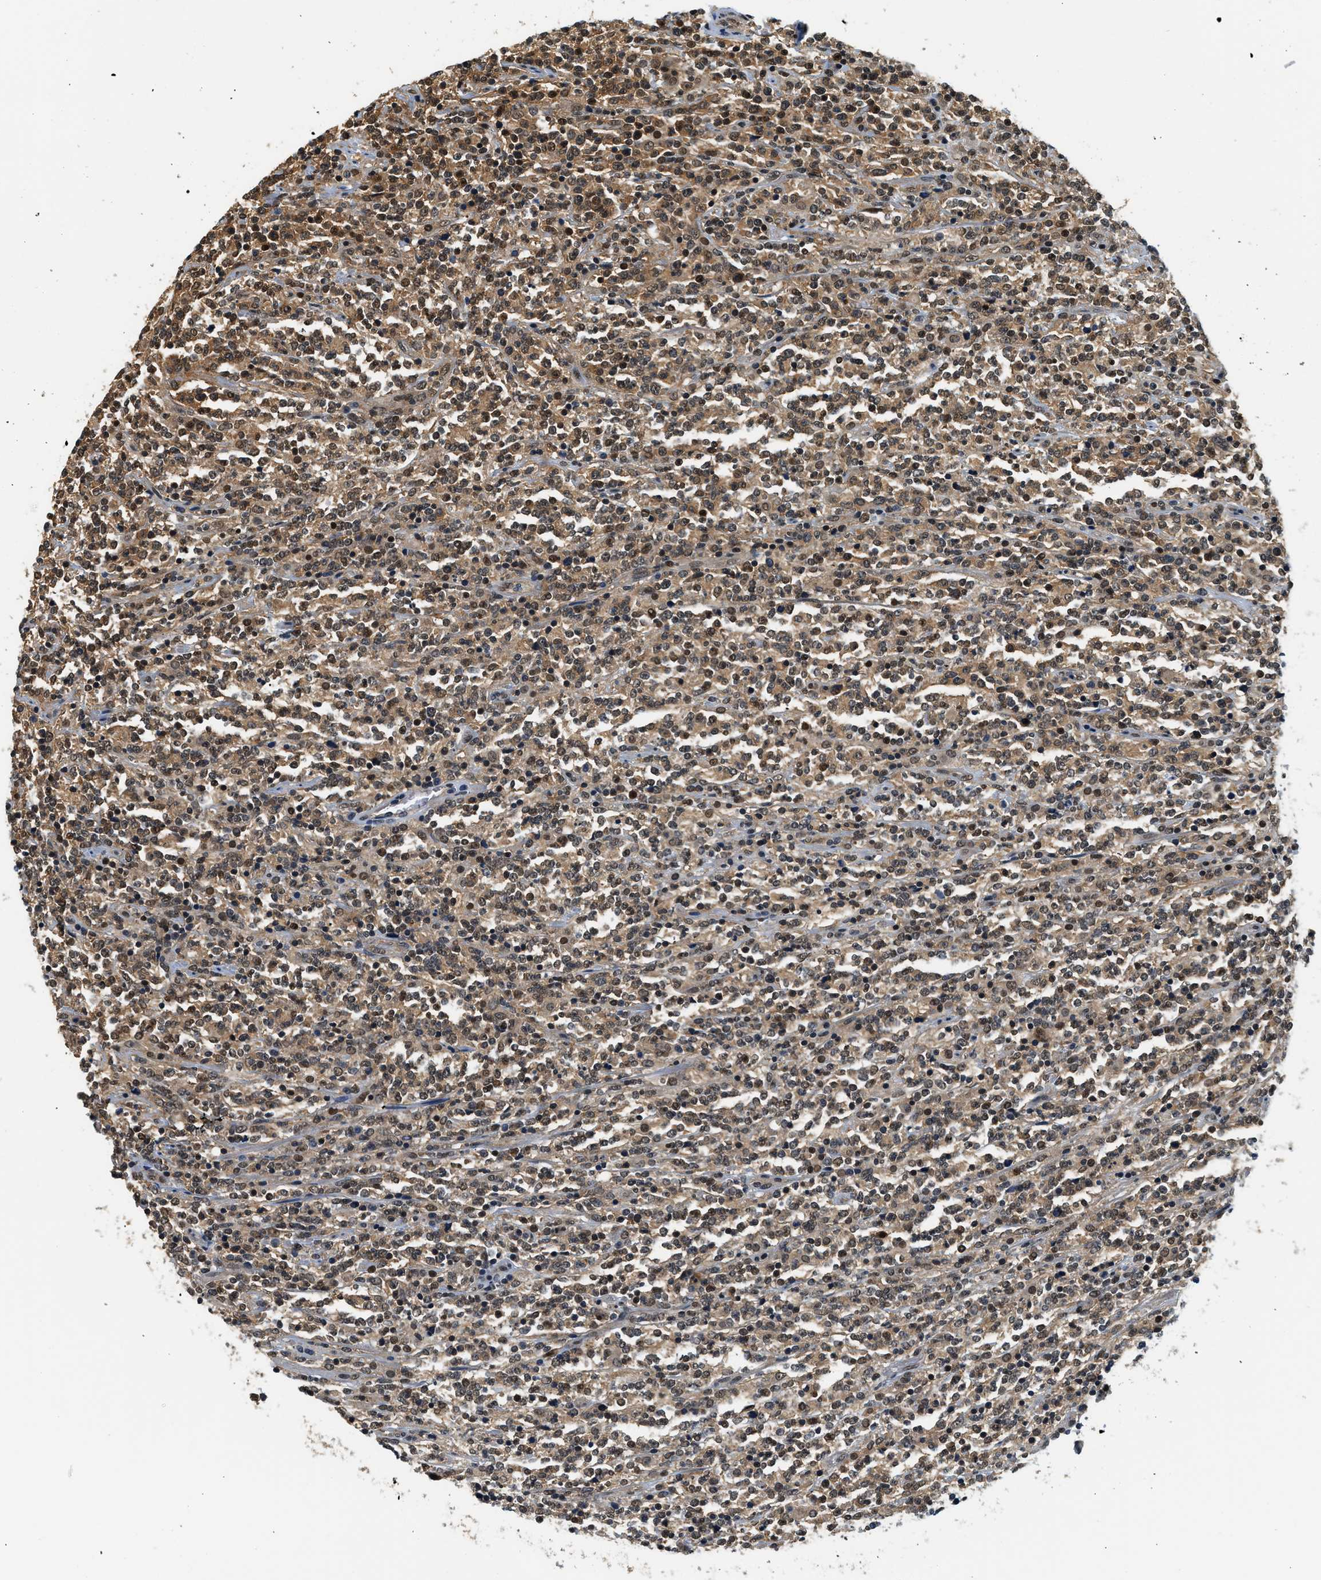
{"staining": {"intensity": "moderate", "quantity": ">75%", "location": "cytoplasmic/membranous,nuclear"}, "tissue": "lymphoma", "cell_type": "Tumor cells", "image_type": "cancer", "snomed": [{"axis": "morphology", "description": "Malignant lymphoma, non-Hodgkin's type, High grade"}, {"axis": "topography", "description": "Soft tissue"}], "caption": "A brown stain shows moderate cytoplasmic/membranous and nuclear positivity of a protein in human lymphoma tumor cells.", "gene": "PSMD3", "patient": {"sex": "male", "age": 18}}